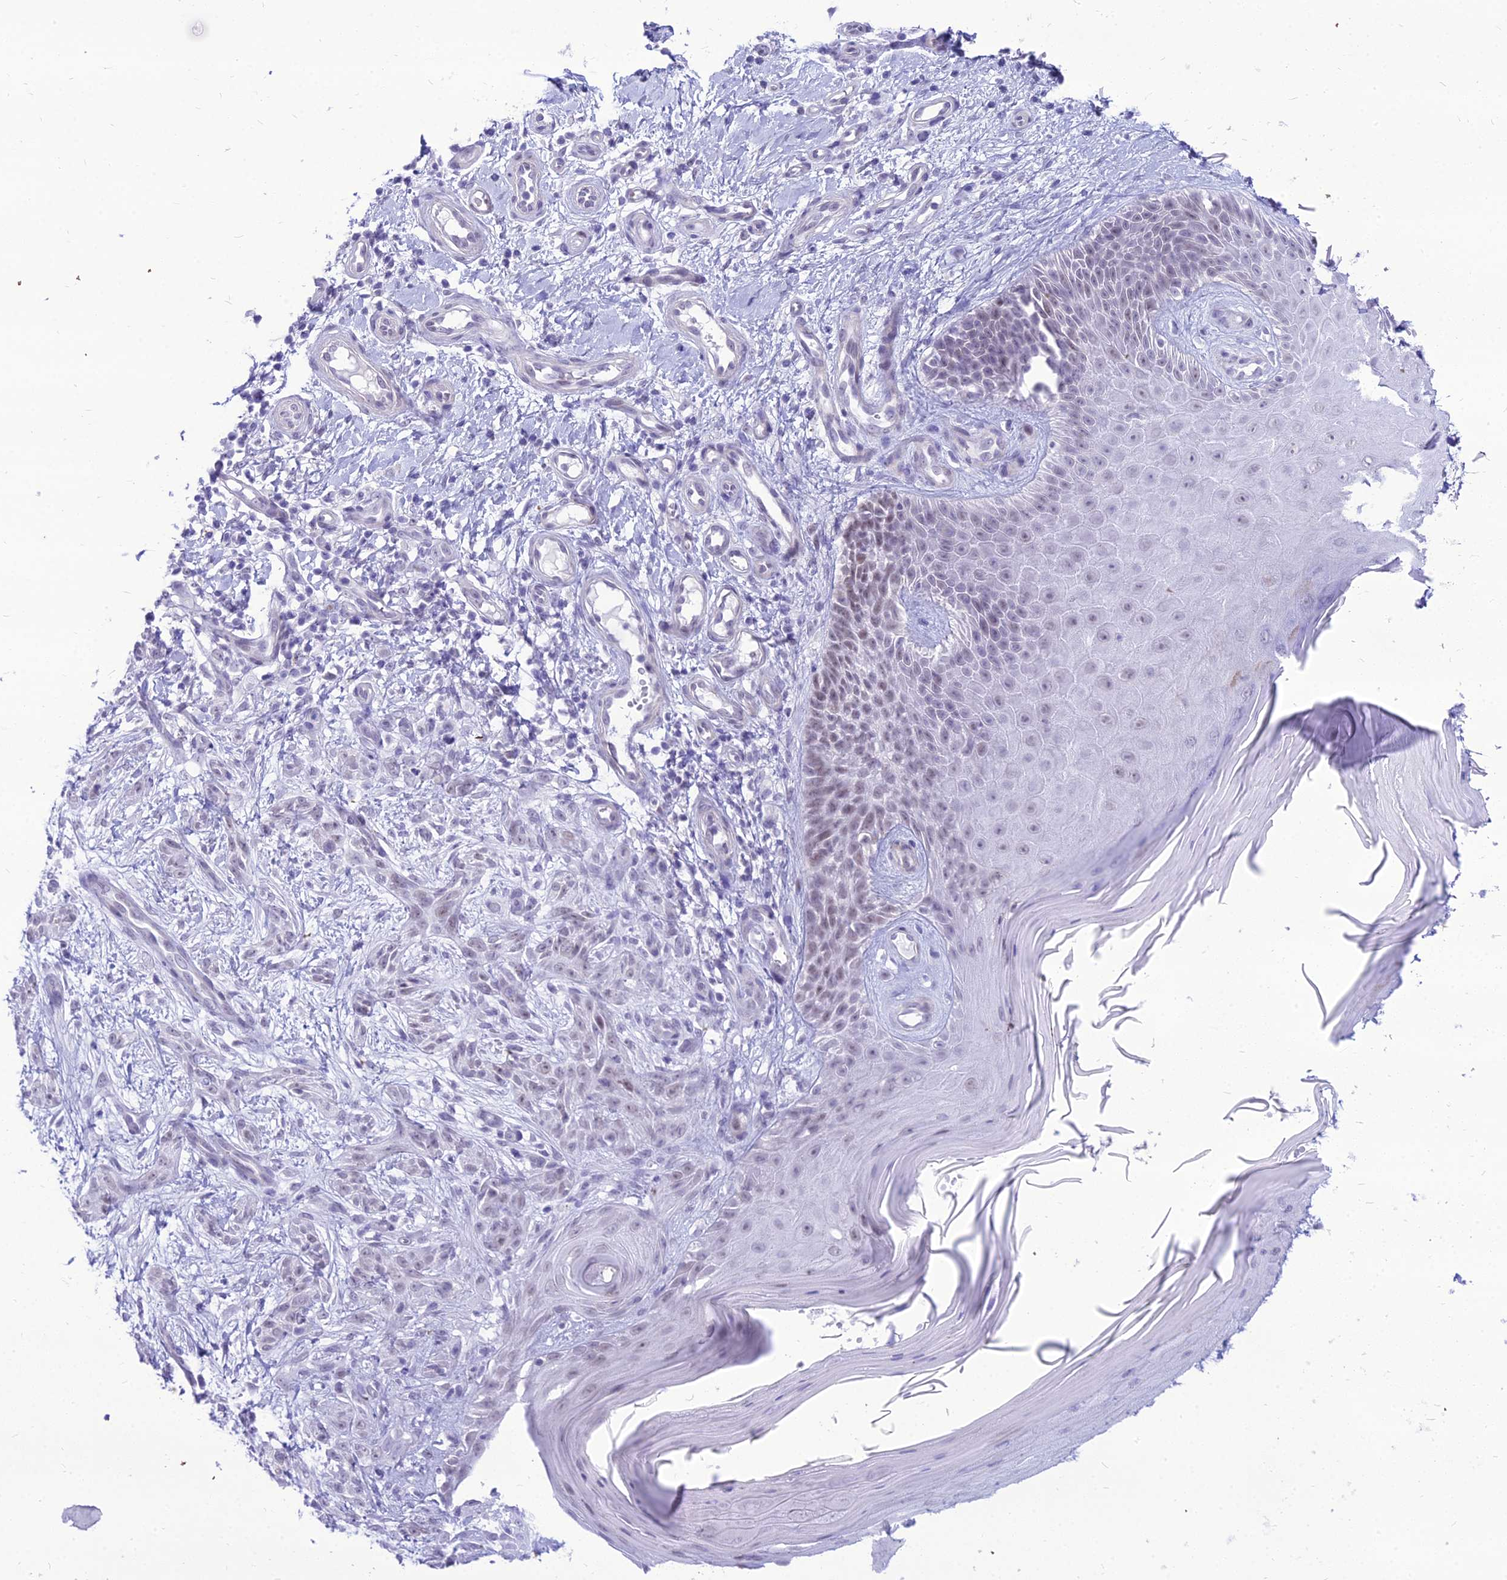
{"staining": {"intensity": "negative", "quantity": "none", "location": "none"}, "tissue": "skin cancer", "cell_type": "Tumor cells", "image_type": "cancer", "snomed": [{"axis": "morphology", "description": "Basal cell carcinoma"}, {"axis": "topography", "description": "Skin"}], "caption": "Immunohistochemistry (IHC) photomicrograph of skin cancer (basal cell carcinoma) stained for a protein (brown), which displays no positivity in tumor cells.", "gene": "DHX40", "patient": {"sex": "female", "age": 82}}